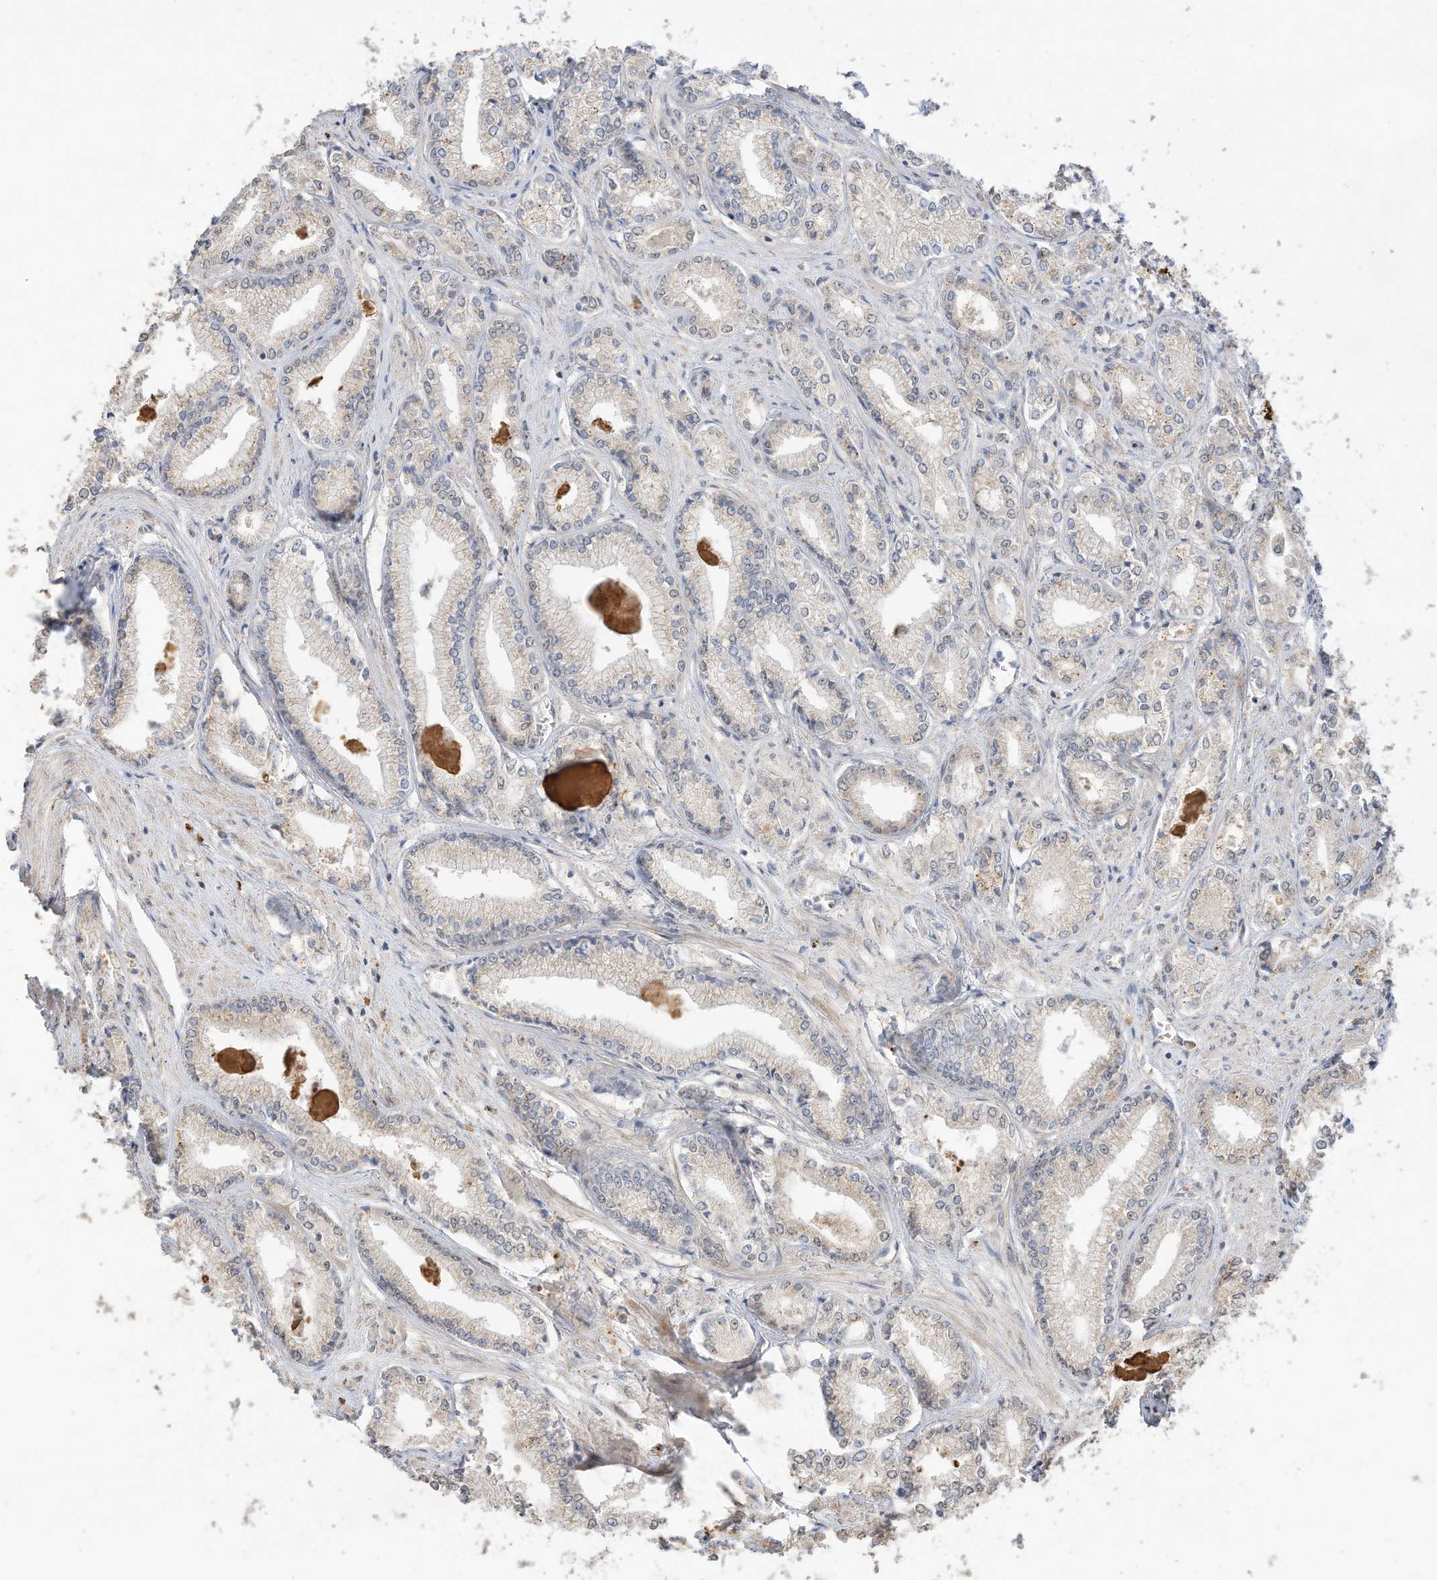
{"staining": {"intensity": "negative", "quantity": "none", "location": "none"}, "tissue": "prostate cancer", "cell_type": "Tumor cells", "image_type": "cancer", "snomed": [{"axis": "morphology", "description": "Adenocarcinoma, Low grade"}, {"axis": "topography", "description": "Prostate"}], "caption": "Immunohistochemical staining of prostate cancer demonstrates no significant expression in tumor cells.", "gene": "CAGE1", "patient": {"sex": "male", "age": 60}}